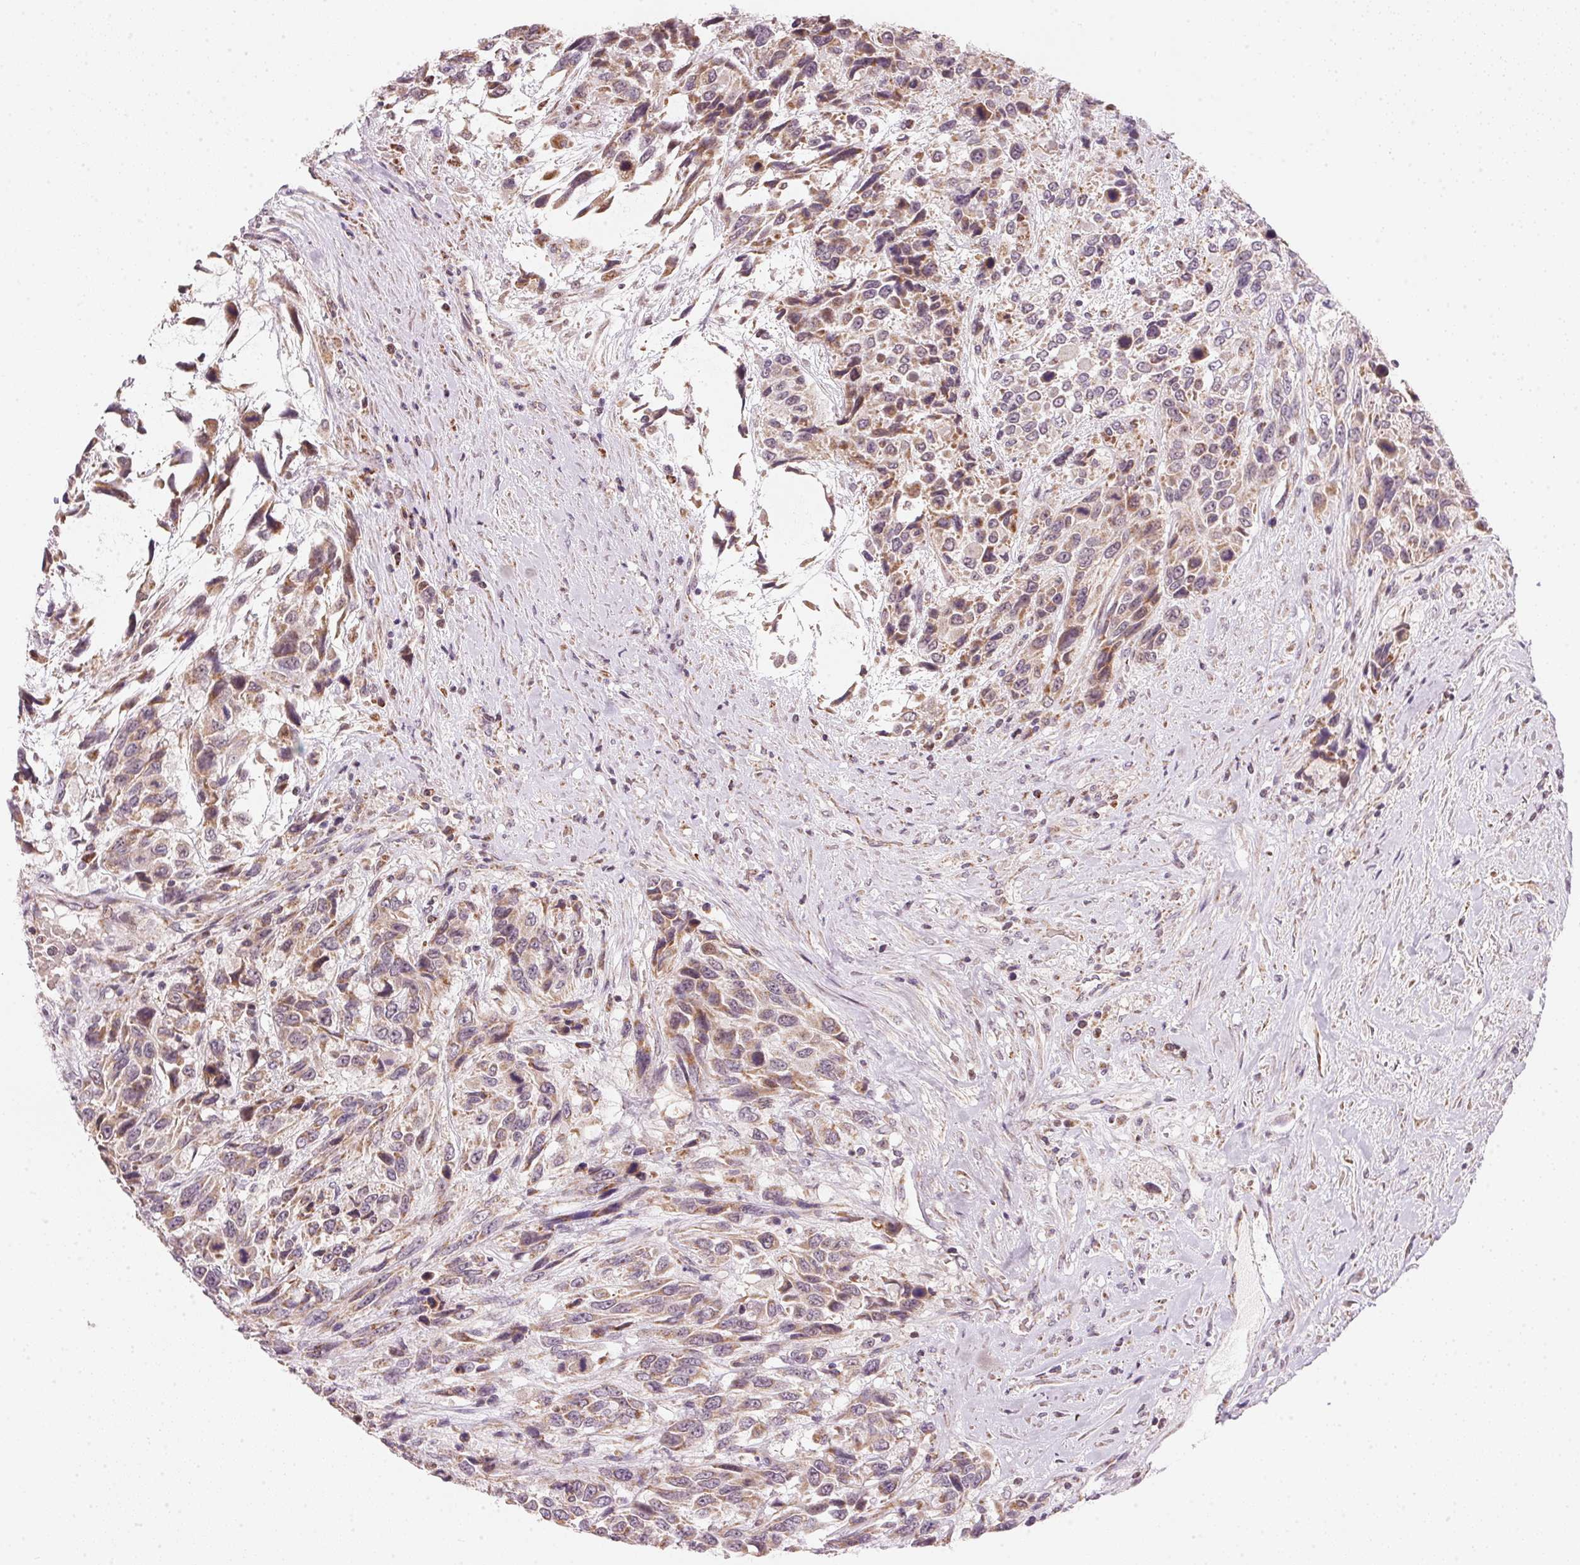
{"staining": {"intensity": "moderate", "quantity": ">75%", "location": "cytoplasmic/membranous"}, "tissue": "urothelial cancer", "cell_type": "Tumor cells", "image_type": "cancer", "snomed": [{"axis": "morphology", "description": "Urothelial carcinoma, High grade"}, {"axis": "topography", "description": "Urinary bladder"}], "caption": "The micrograph displays immunohistochemical staining of urothelial carcinoma (high-grade). There is moderate cytoplasmic/membranous staining is appreciated in approximately >75% of tumor cells.", "gene": "COQ7", "patient": {"sex": "female", "age": 70}}